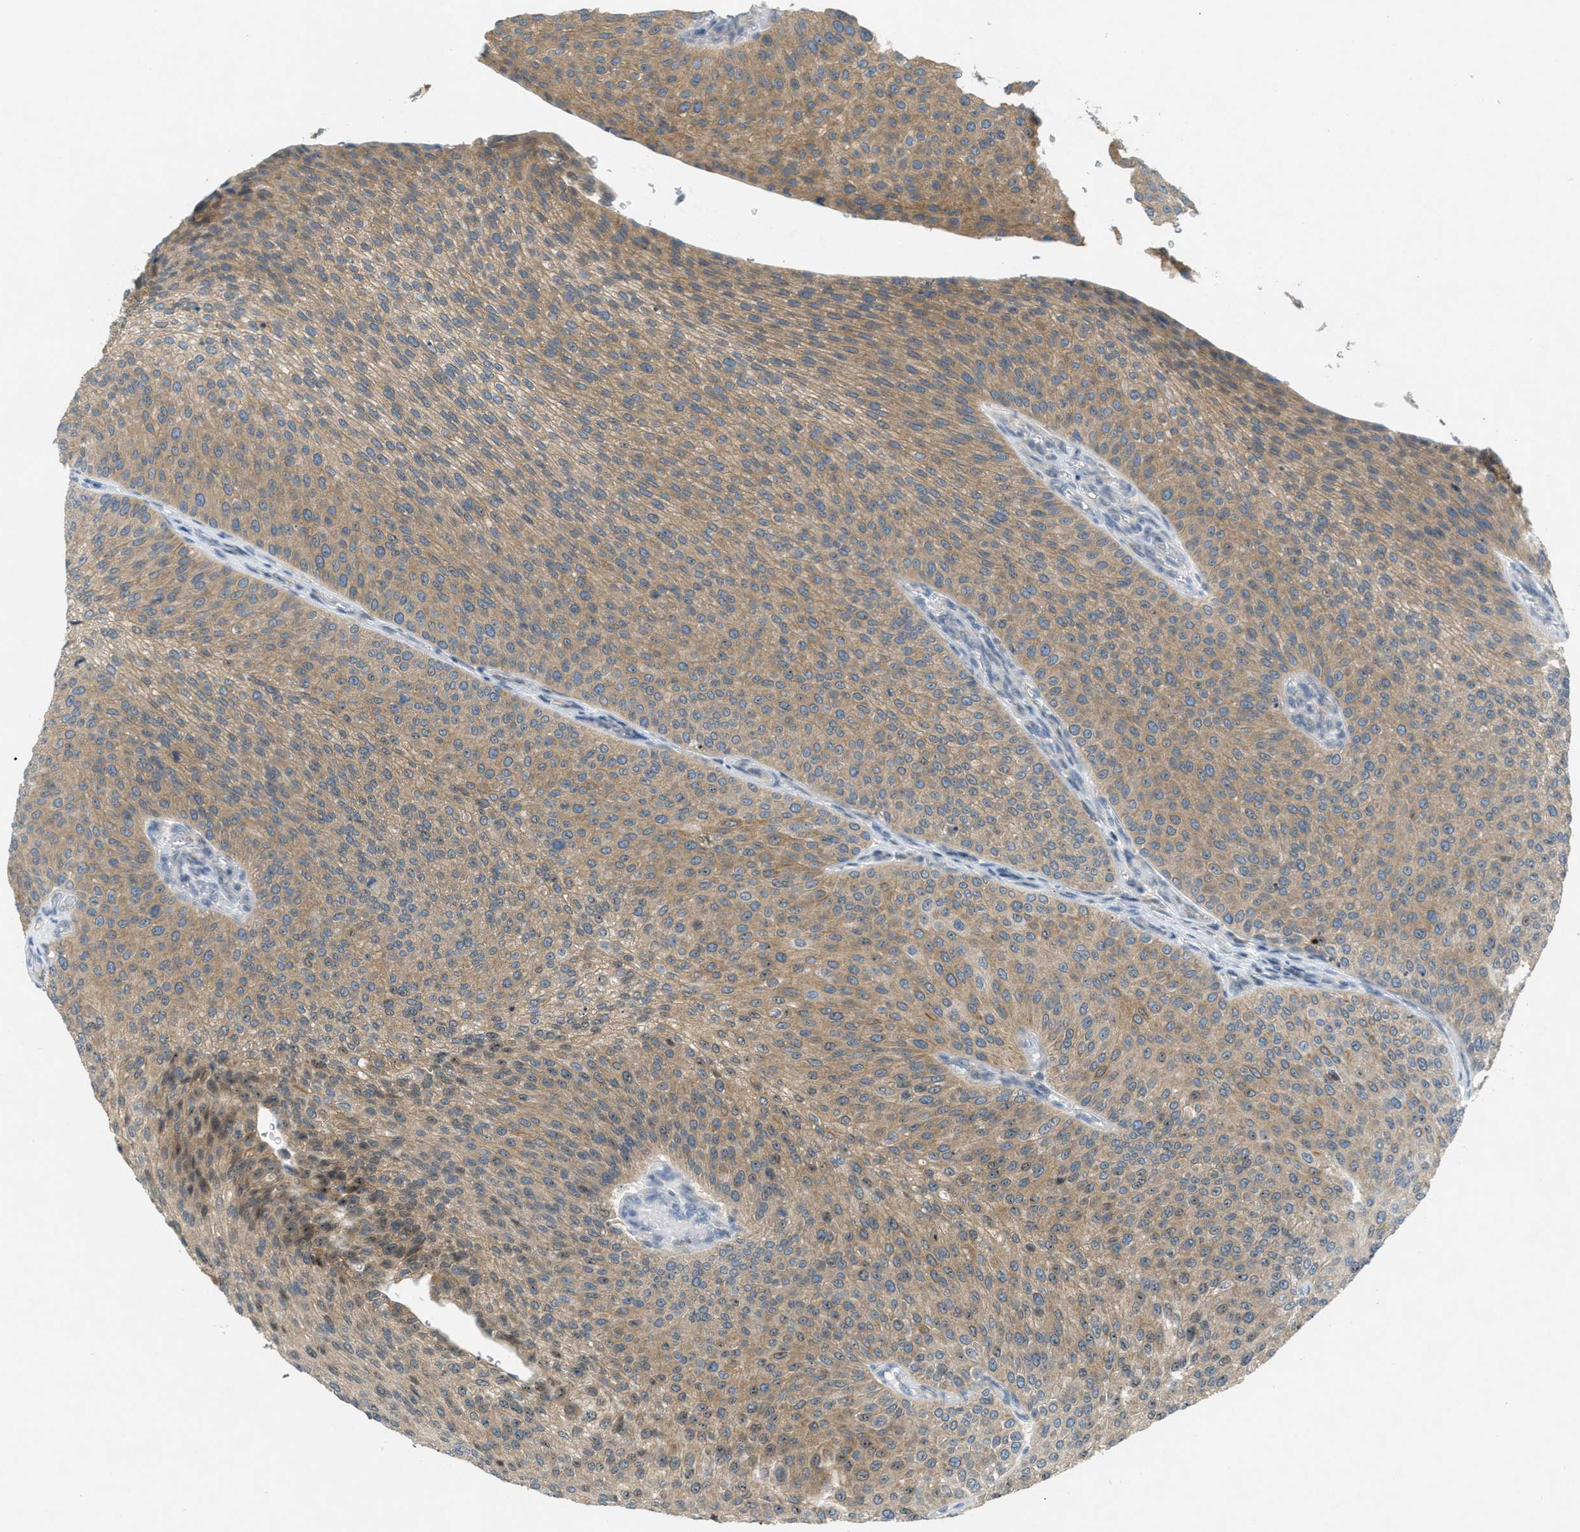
{"staining": {"intensity": "moderate", "quantity": ">75%", "location": "cytoplasmic/membranous"}, "tissue": "urothelial cancer", "cell_type": "Tumor cells", "image_type": "cancer", "snomed": [{"axis": "morphology", "description": "Urothelial carcinoma, Low grade"}, {"axis": "topography", "description": "Smooth muscle"}, {"axis": "topography", "description": "Urinary bladder"}], "caption": "Brown immunohistochemical staining in urothelial cancer reveals moderate cytoplasmic/membranous positivity in approximately >75% of tumor cells.", "gene": "SIGMAR1", "patient": {"sex": "male", "age": 60}}